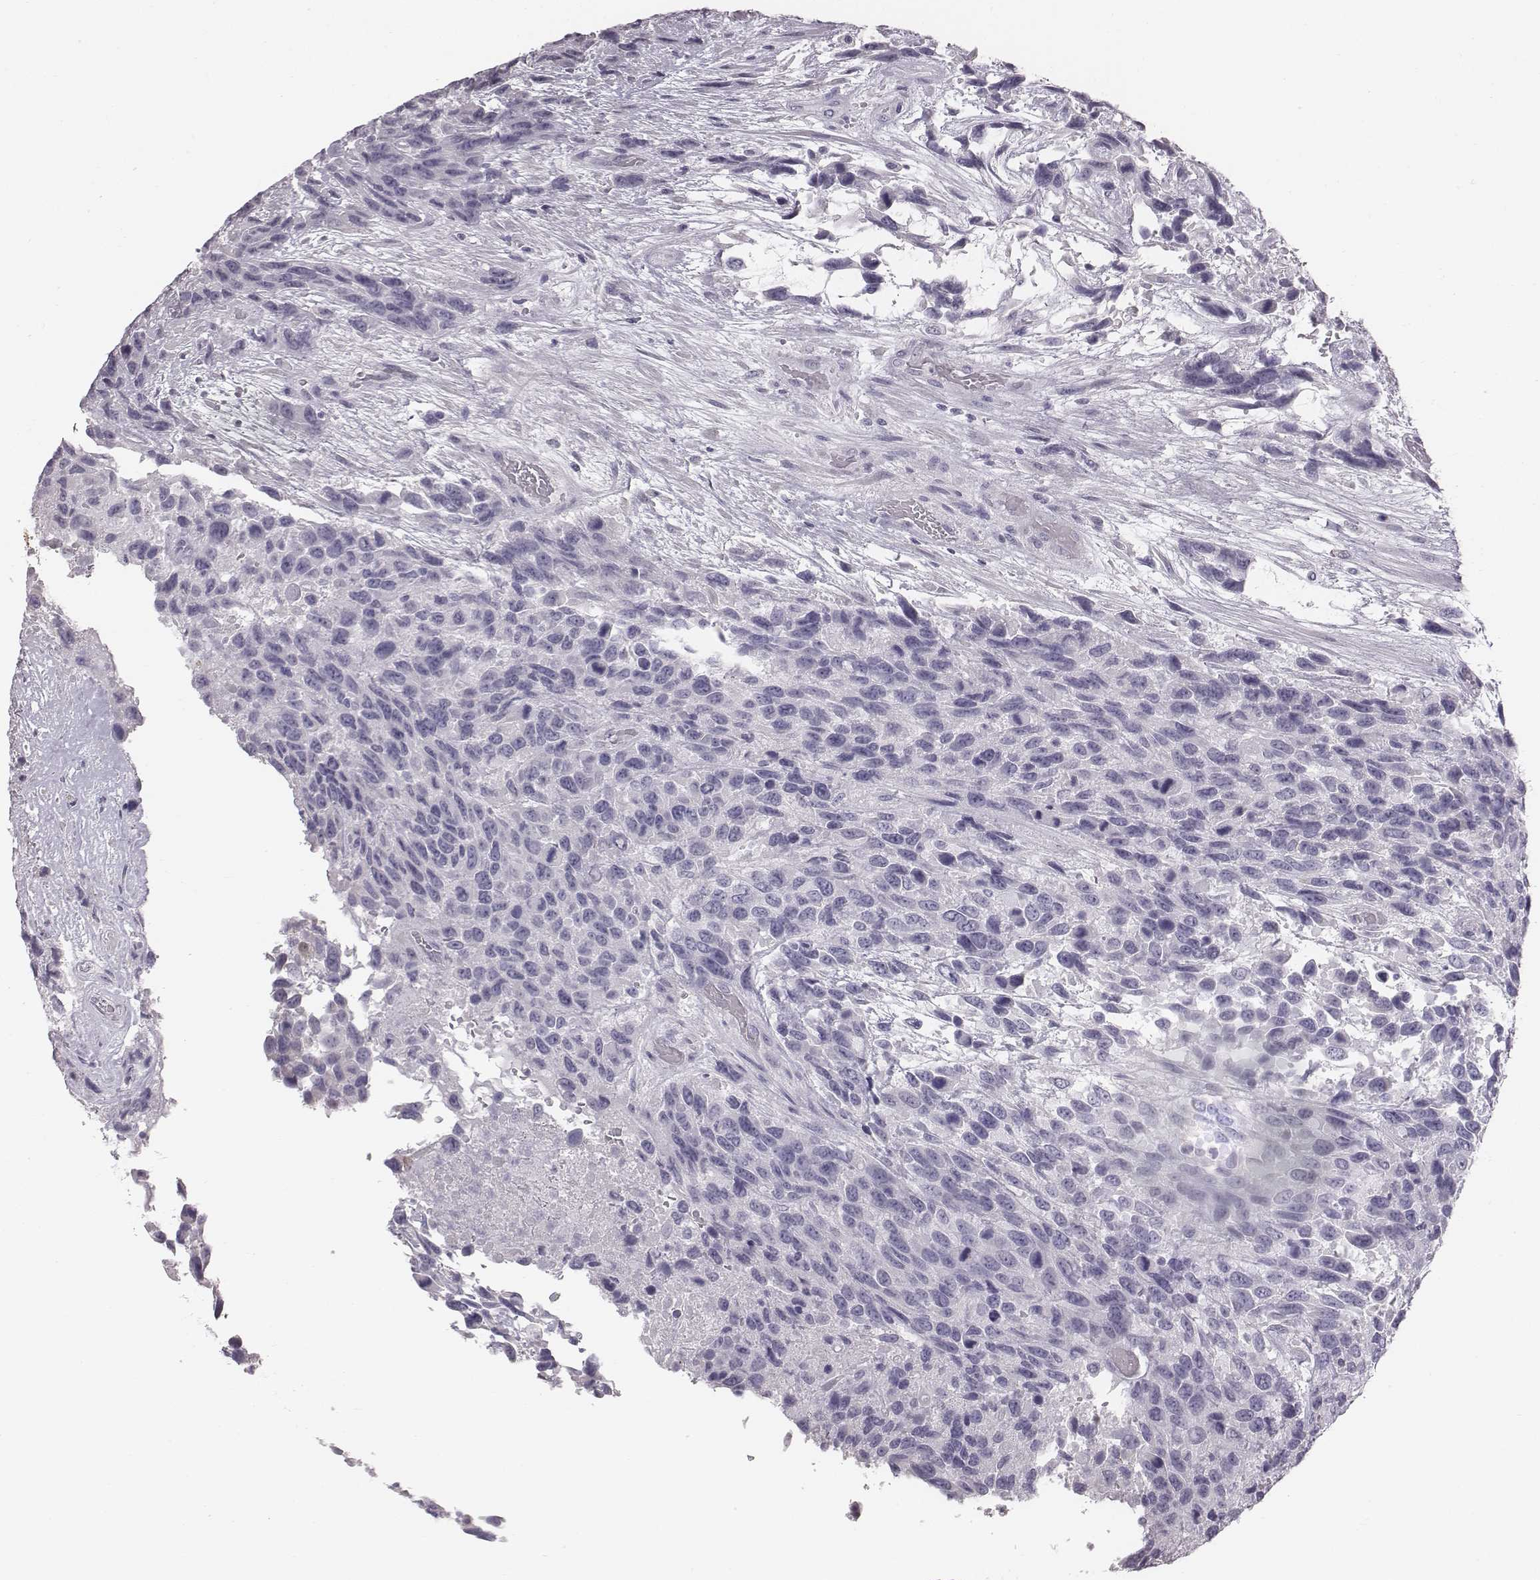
{"staining": {"intensity": "negative", "quantity": "none", "location": "none"}, "tissue": "urothelial cancer", "cell_type": "Tumor cells", "image_type": "cancer", "snomed": [{"axis": "morphology", "description": "Urothelial carcinoma, High grade"}, {"axis": "topography", "description": "Urinary bladder"}], "caption": "A histopathology image of human urothelial carcinoma (high-grade) is negative for staining in tumor cells.", "gene": "C6orf58", "patient": {"sex": "female", "age": 70}}